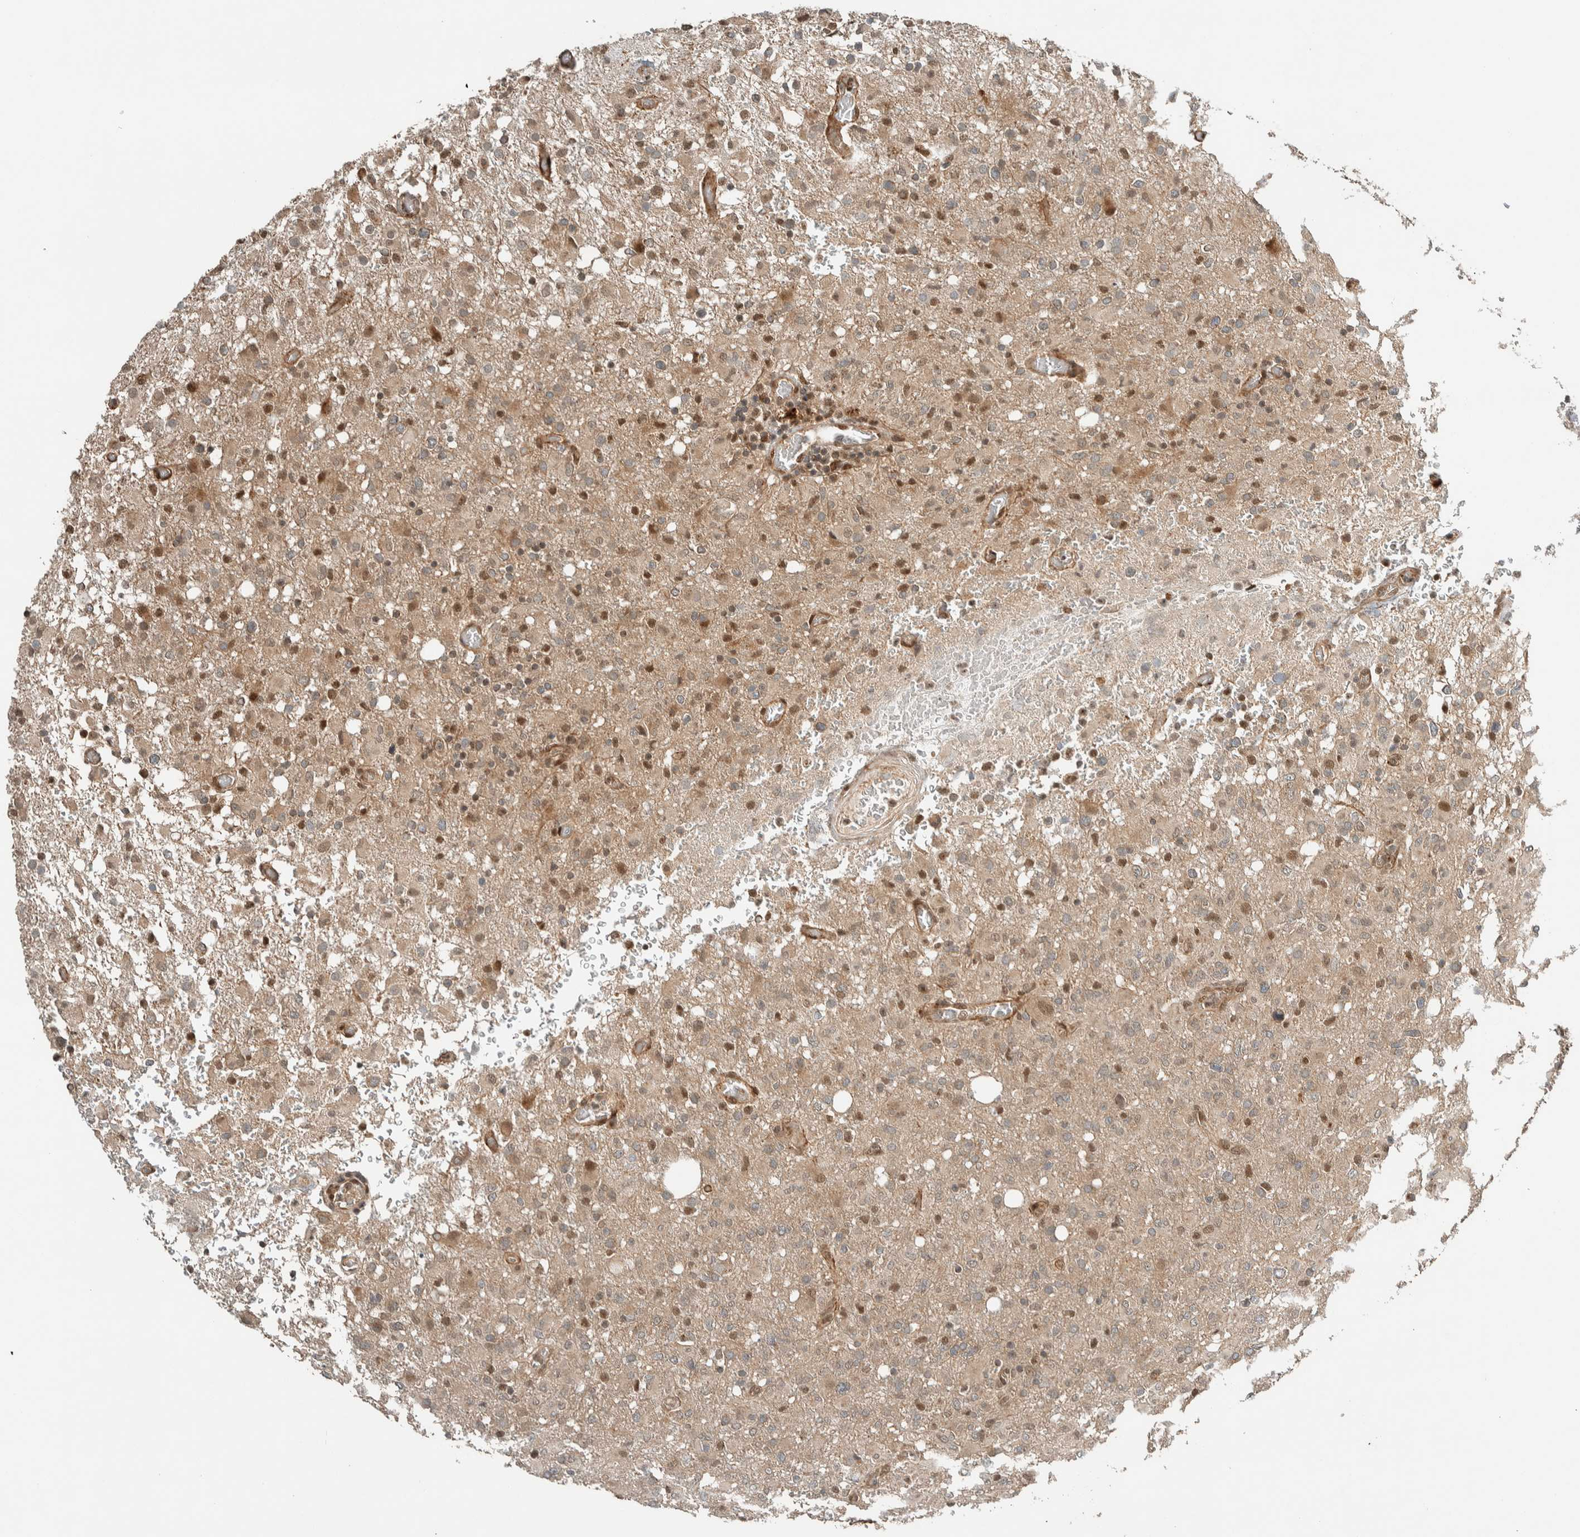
{"staining": {"intensity": "moderate", "quantity": ">75%", "location": "cytoplasmic/membranous,nuclear"}, "tissue": "glioma", "cell_type": "Tumor cells", "image_type": "cancer", "snomed": [{"axis": "morphology", "description": "Glioma, malignant, High grade"}, {"axis": "topography", "description": "Brain"}], "caption": "An immunohistochemistry micrograph of neoplastic tissue is shown. Protein staining in brown highlights moderate cytoplasmic/membranous and nuclear positivity in malignant glioma (high-grade) within tumor cells.", "gene": "STXBP4", "patient": {"sex": "female", "age": 57}}